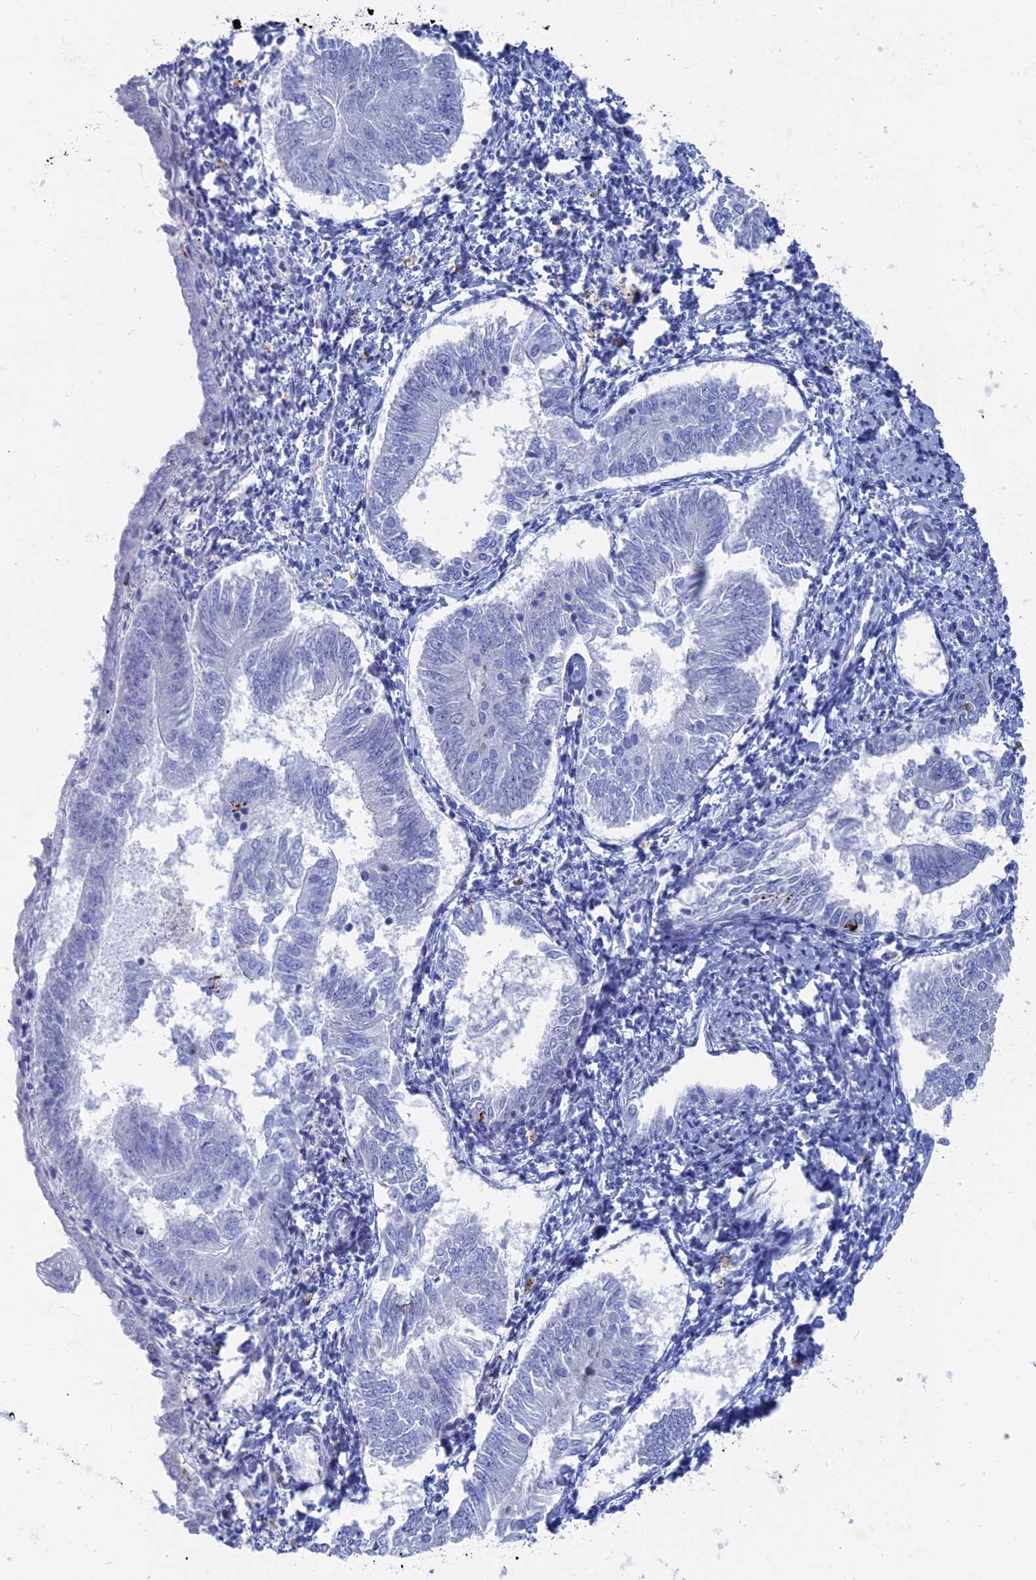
{"staining": {"intensity": "negative", "quantity": "none", "location": "none"}, "tissue": "endometrial cancer", "cell_type": "Tumor cells", "image_type": "cancer", "snomed": [{"axis": "morphology", "description": "Adenocarcinoma, NOS"}, {"axis": "topography", "description": "Endometrium"}], "caption": "Tumor cells show no significant protein staining in adenocarcinoma (endometrial).", "gene": "ALMS1", "patient": {"sex": "female", "age": 58}}